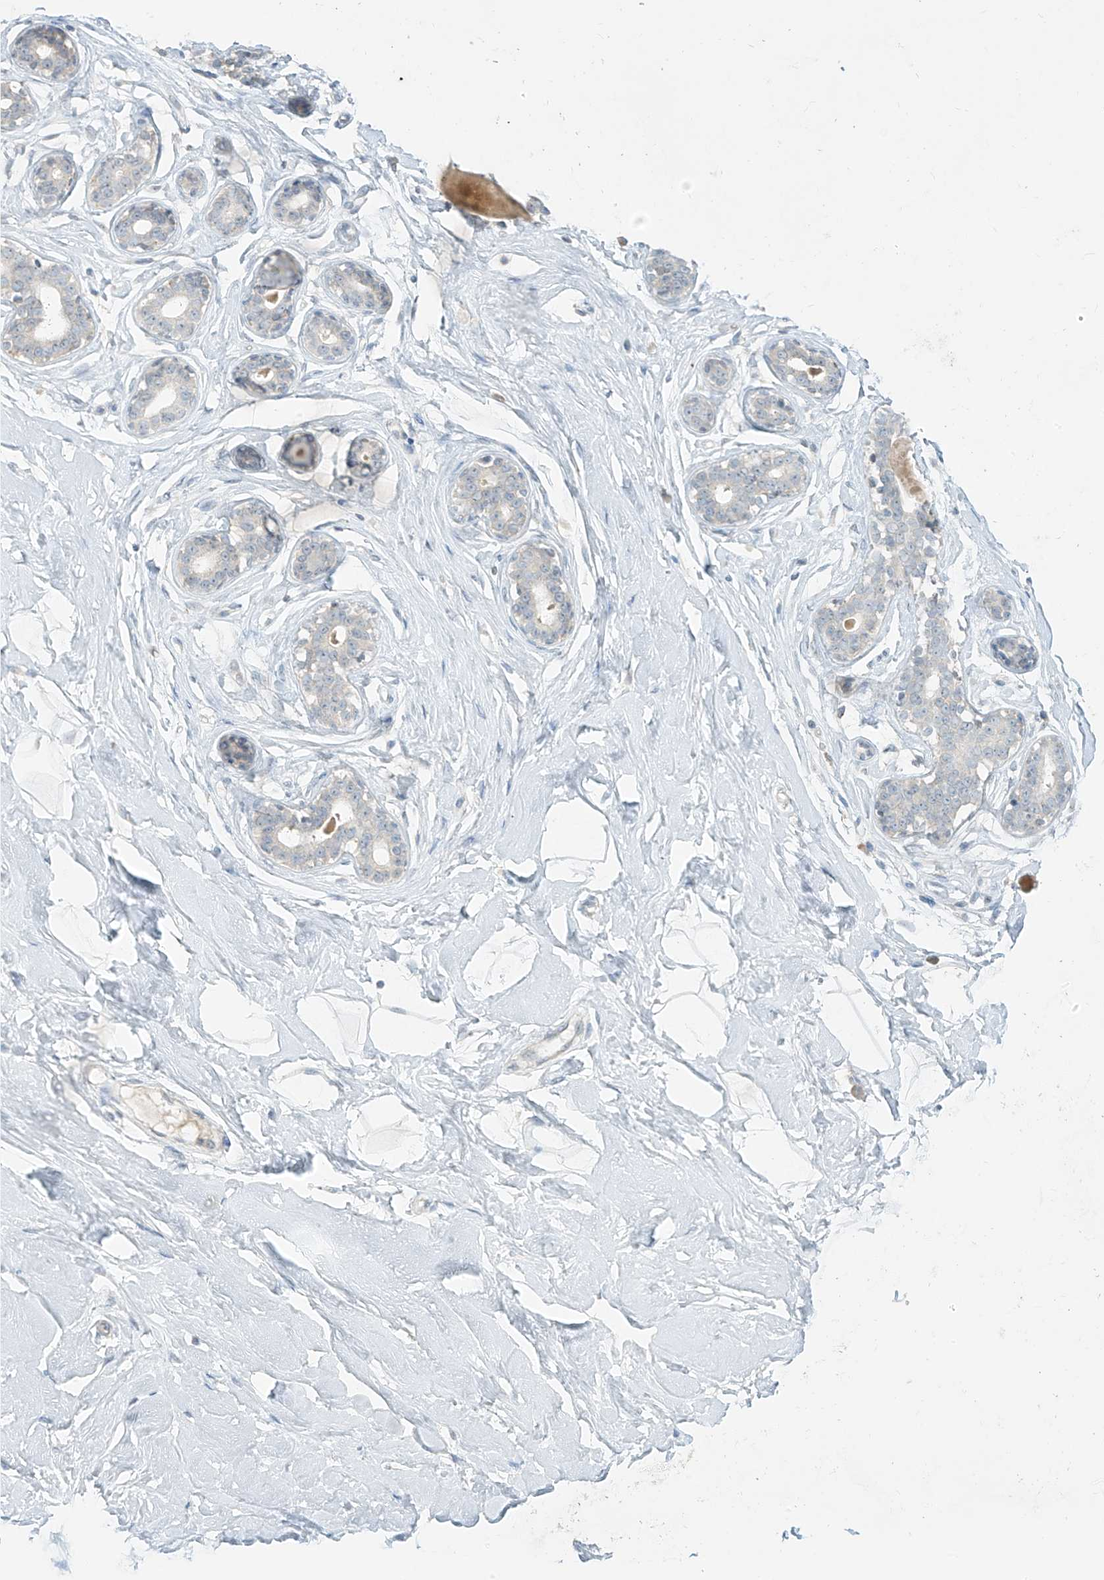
{"staining": {"intensity": "negative", "quantity": "none", "location": "none"}, "tissue": "breast", "cell_type": "Adipocytes", "image_type": "normal", "snomed": [{"axis": "morphology", "description": "Normal tissue, NOS"}, {"axis": "morphology", "description": "Adenoma, NOS"}, {"axis": "topography", "description": "Breast"}], "caption": "Immunohistochemical staining of benign breast reveals no significant expression in adipocytes. (DAB immunohistochemistry (IHC) with hematoxylin counter stain).", "gene": "C2orf42", "patient": {"sex": "female", "age": 23}}